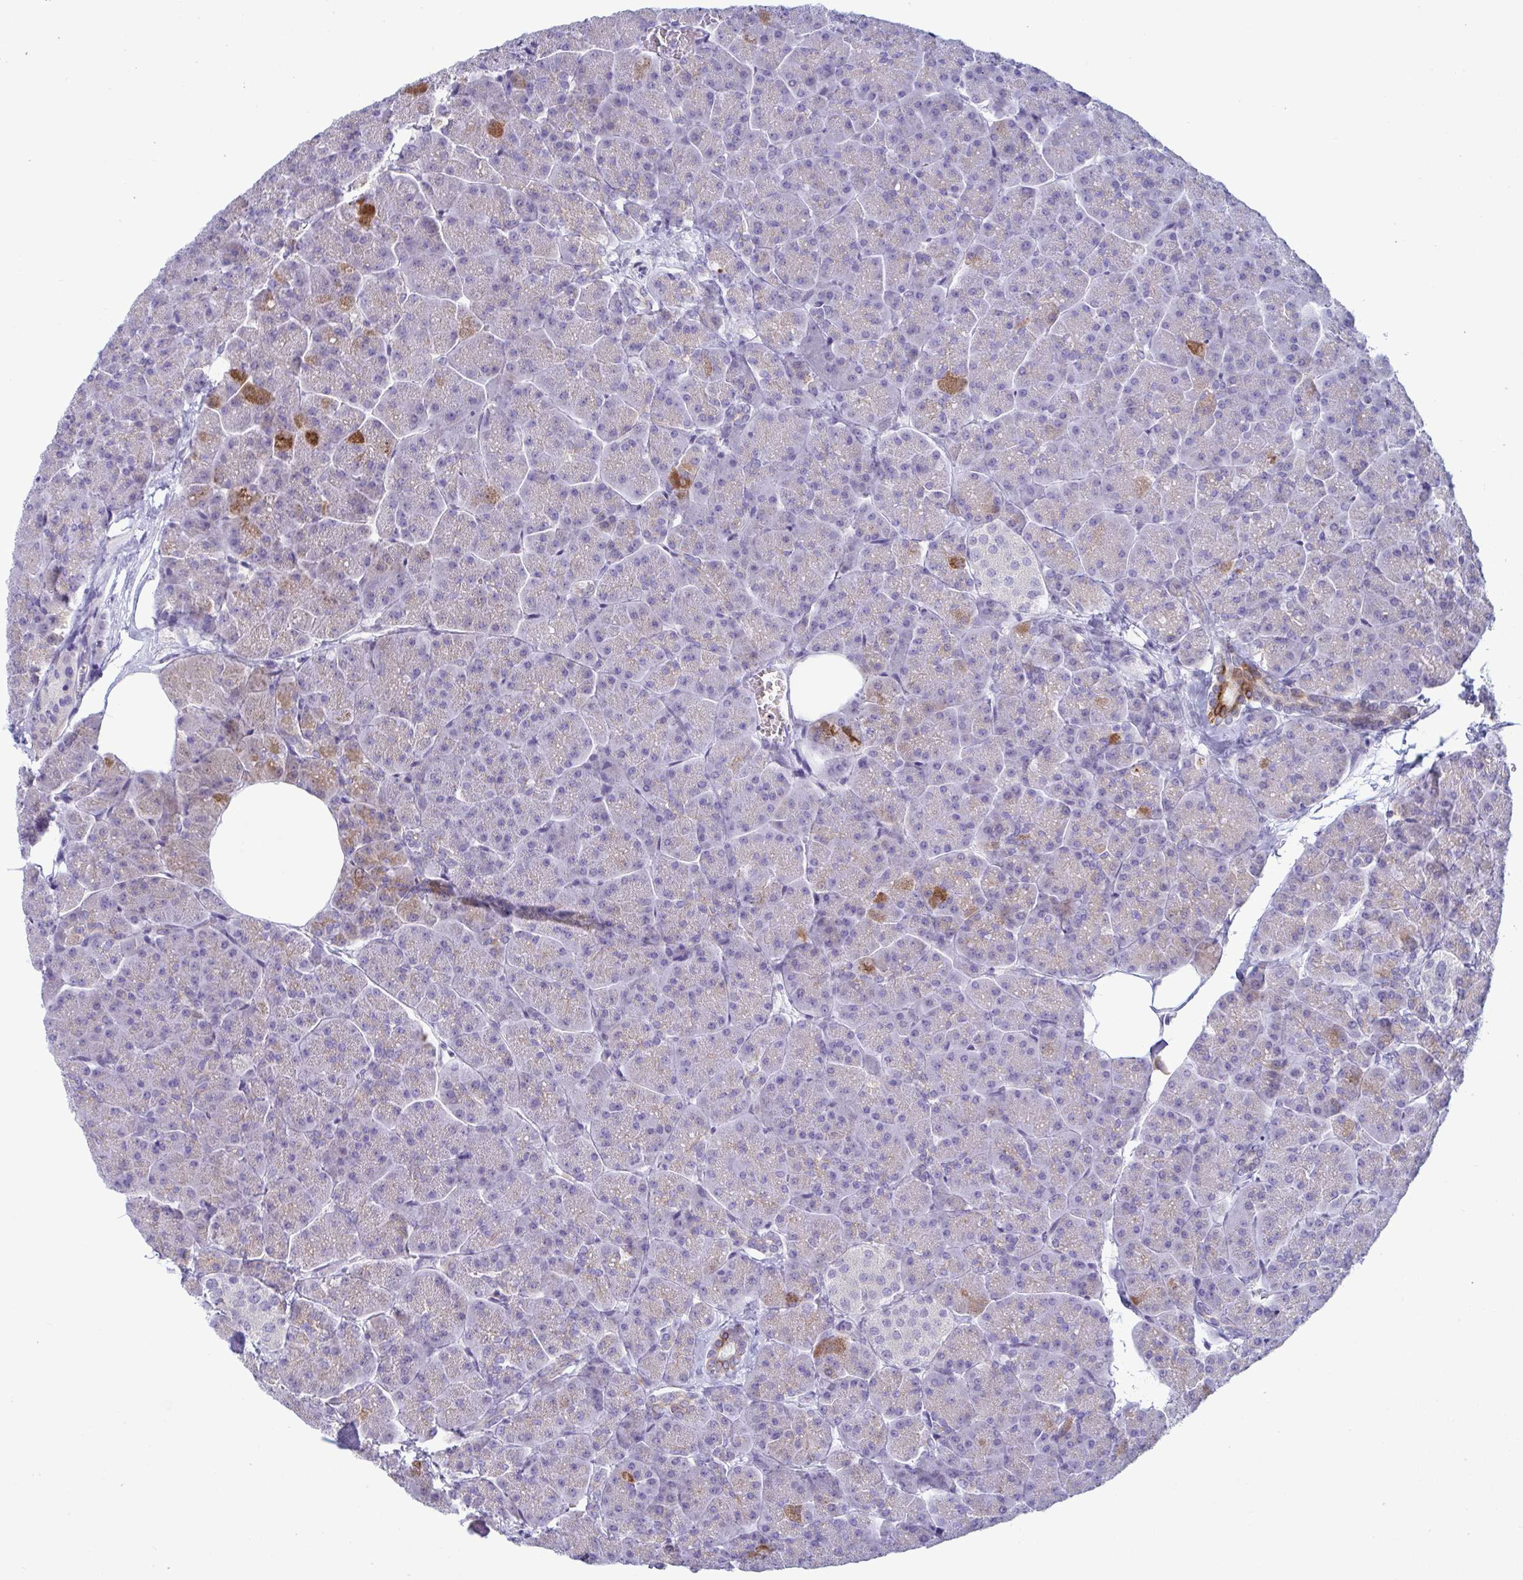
{"staining": {"intensity": "strong", "quantity": "<25%", "location": "cytoplasmic/membranous"}, "tissue": "pancreas", "cell_type": "Exocrine glandular cells", "image_type": "normal", "snomed": [{"axis": "morphology", "description": "Normal tissue, NOS"}, {"axis": "topography", "description": "Pancreas"}, {"axis": "topography", "description": "Peripheral nerve tissue"}], "caption": "Exocrine glandular cells display medium levels of strong cytoplasmic/membranous positivity in approximately <25% of cells in benign pancreas. (brown staining indicates protein expression, while blue staining denotes nuclei).", "gene": "TAS2R38", "patient": {"sex": "male", "age": 54}}